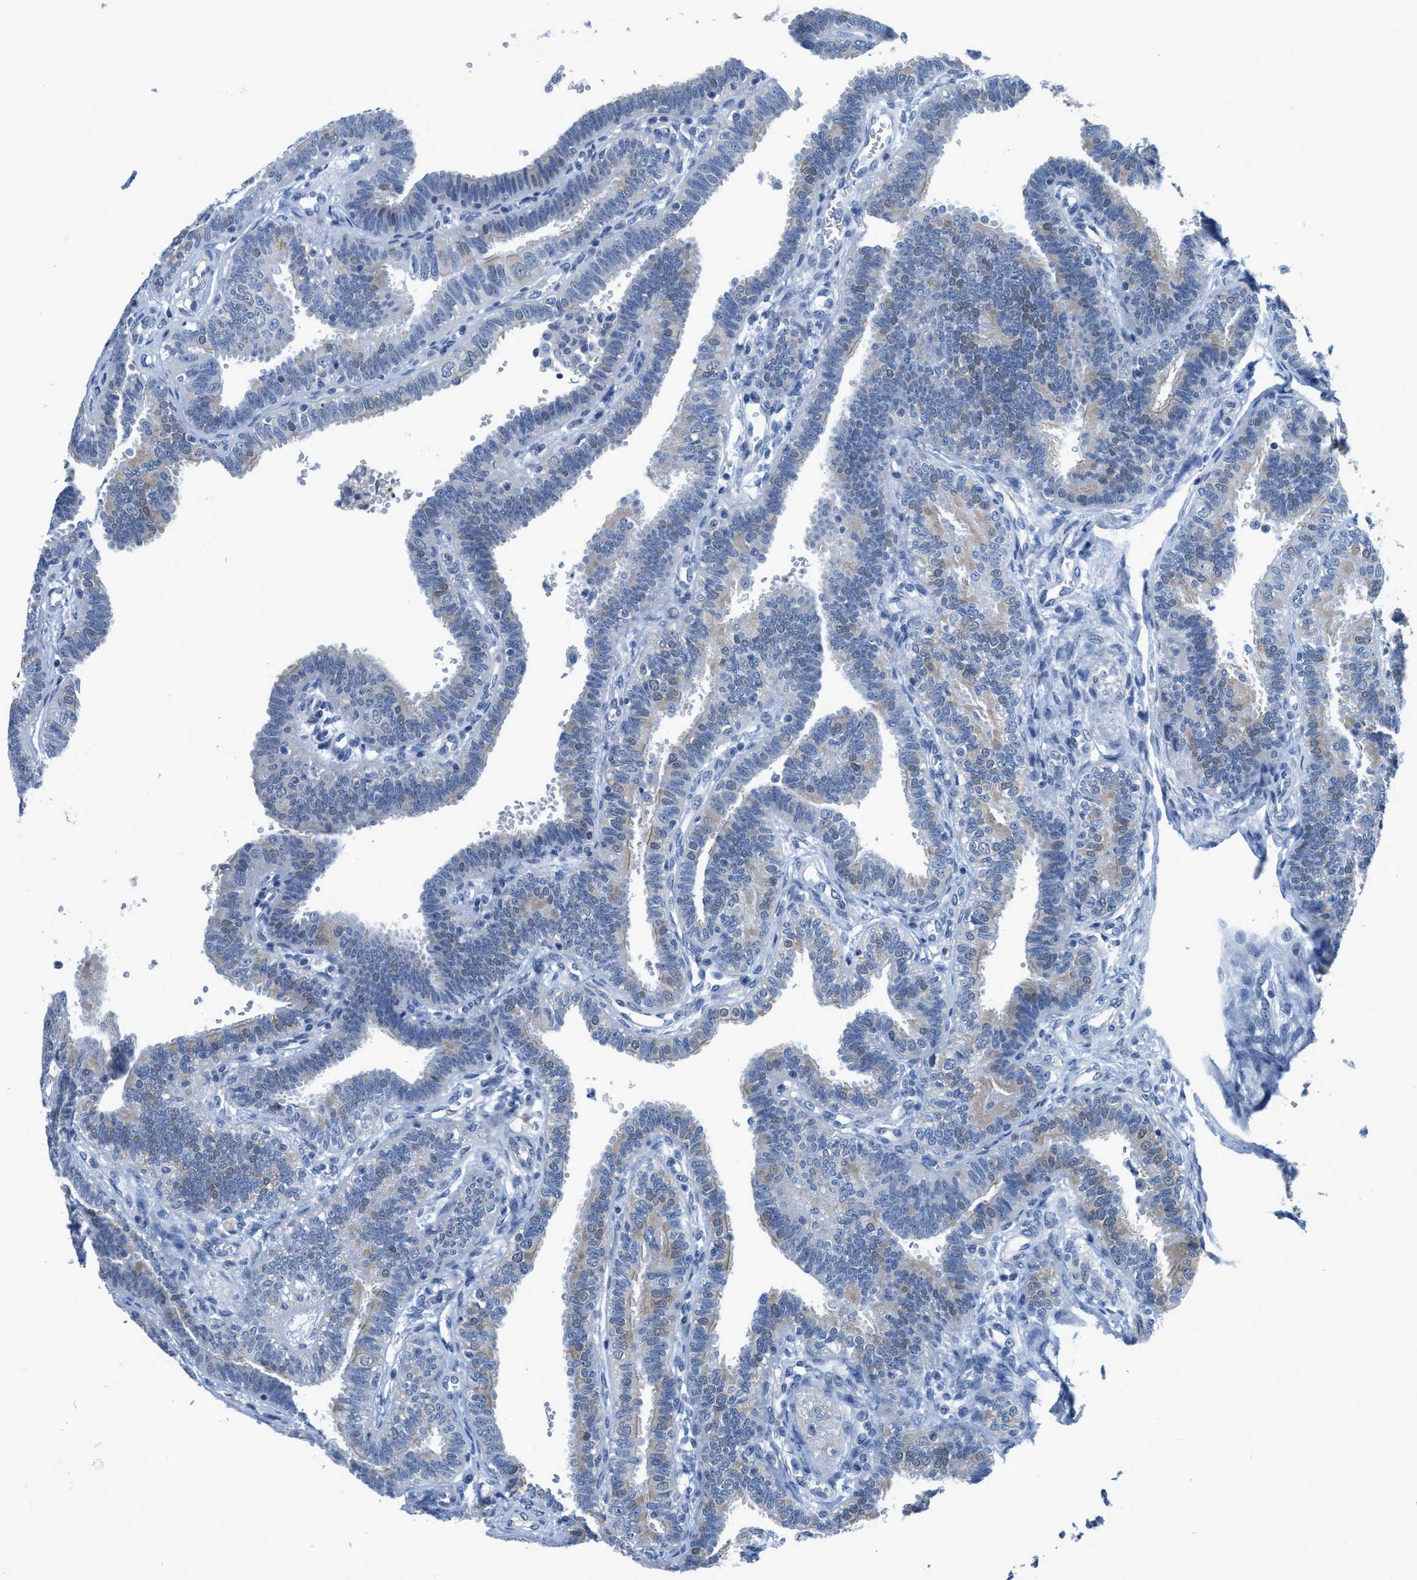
{"staining": {"intensity": "weak", "quantity": "<25%", "location": "cytoplasmic/membranous"}, "tissue": "fallopian tube", "cell_type": "Glandular cells", "image_type": "normal", "snomed": [{"axis": "morphology", "description": "Normal tissue, NOS"}, {"axis": "topography", "description": "Fallopian tube"}, {"axis": "topography", "description": "Placenta"}], "caption": "This photomicrograph is of normal fallopian tube stained with IHC to label a protein in brown with the nuclei are counter-stained blue. There is no positivity in glandular cells.", "gene": "NUDT5", "patient": {"sex": "female", "age": 34}}